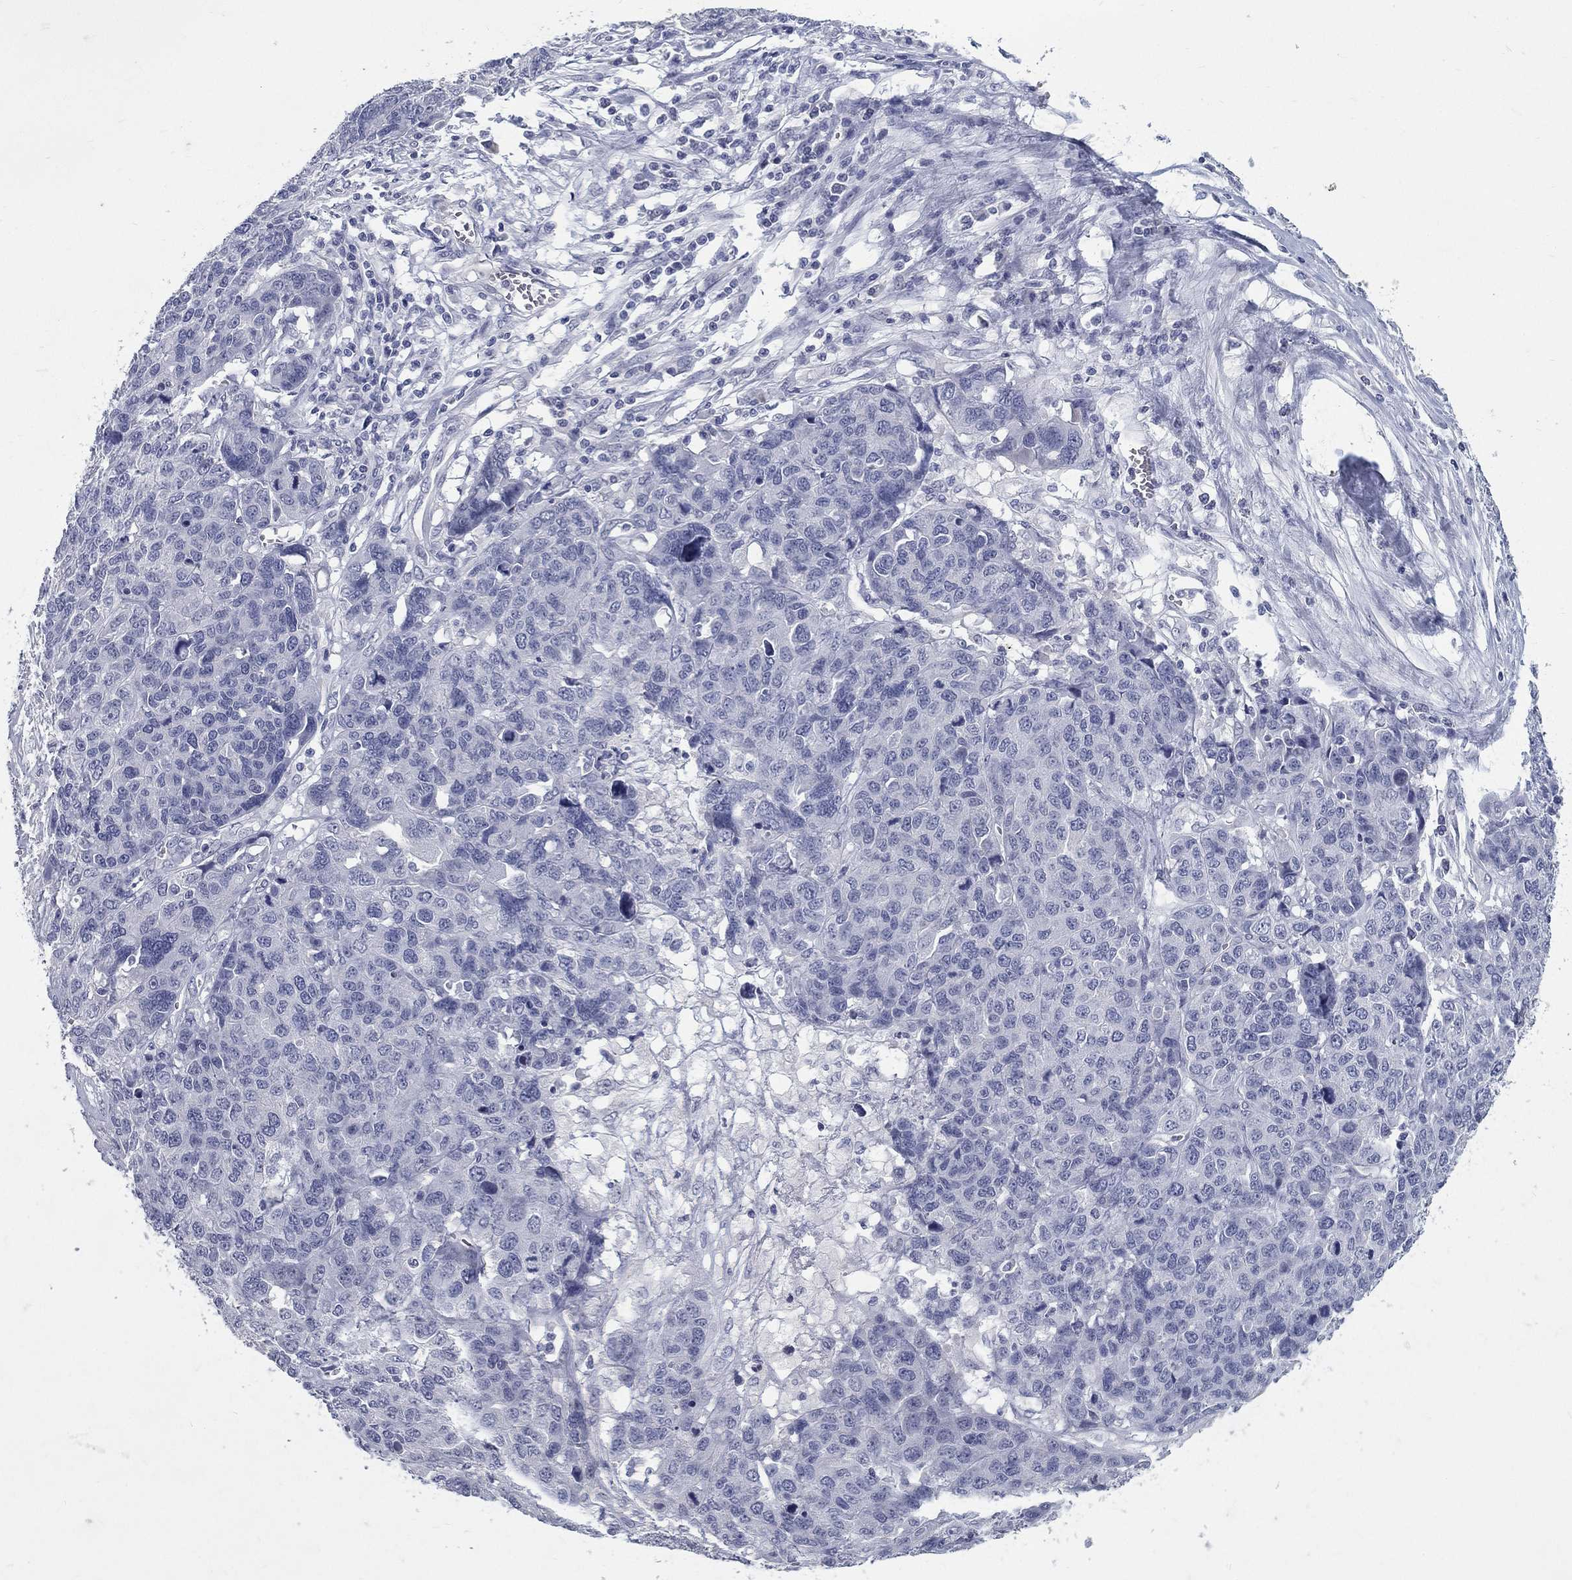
{"staining": {"intensity": "negative", "quantity": "none", "location": "none"}, "tissue": "ovarian cancer", "cell_type": "Tumor cells", "image_type": "cancer", "snomed": [{"axis": "morphology", "description": "Cystadenocarcinoma, serous, NOS"}, {"axis": "topography", "description": "Ovary"}], "caption": "Immunohistochemistry (IHC) photomicrograph of neoplastic tissue: ovarian serous cystadenocarcinoma stained with DAB shows no significant protein staining in tumor cells. The staining is performed using DAB (3,3'-diaminobenzidine) brown chromogen with nuclei counter-stained in using hematoxylin.", "gene": "ELAVL4", "patient": {"sex": "female", "age": 87}}